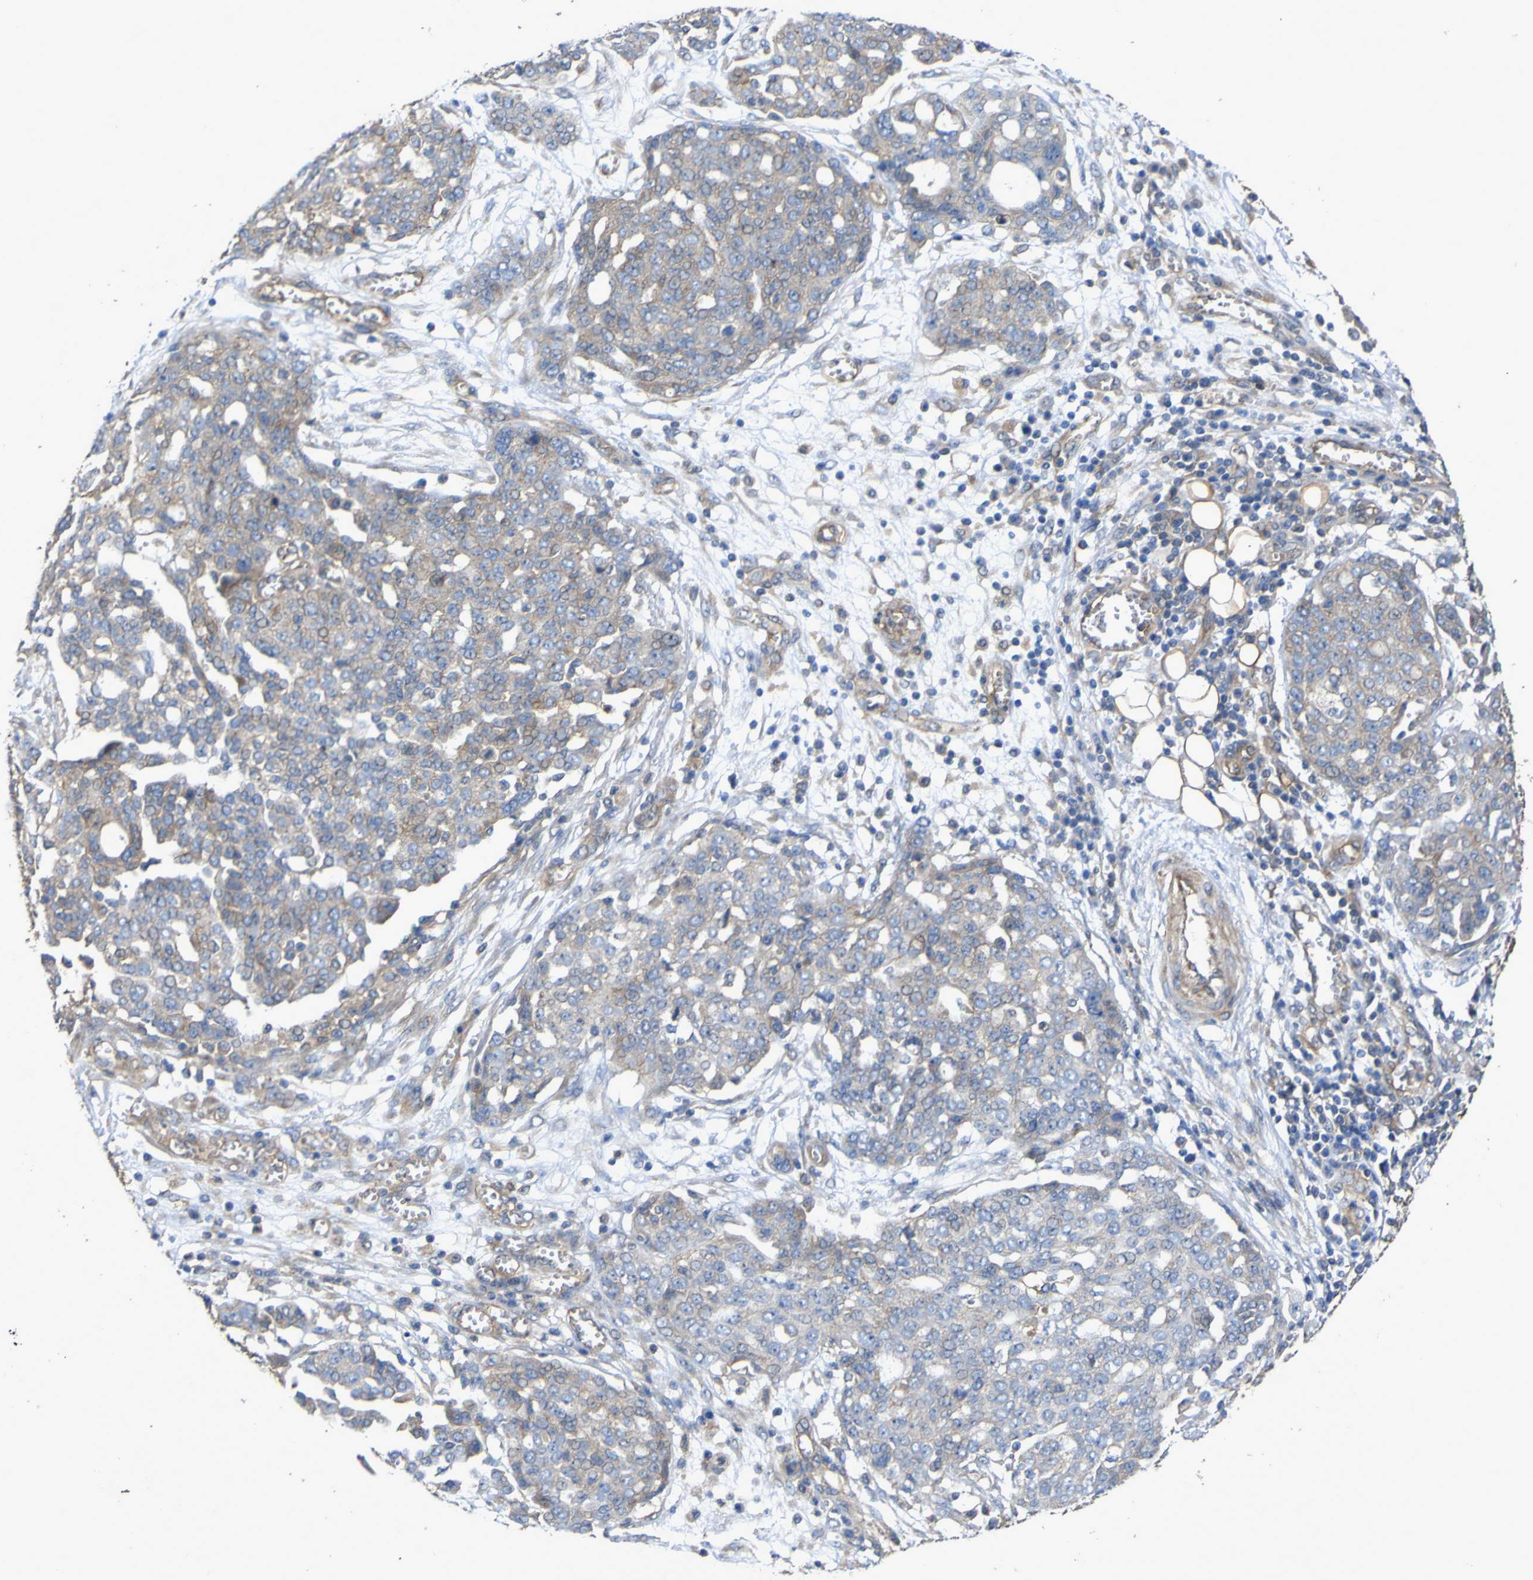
{"staining": {"intensity": "weak", "quantity": ">75%", "location": "cytoplasmic/membranous"}, "tissue": "ovarian cancer", "cell_type": "Tumor cells", "image_type": "cancer", "snomed": [{"axis": "morphology", "description": "Cystadenocarcinoma, serous, NOS"}, {"axis": "topography", "description": "Soft tissue"}, {"axis": "topography", "description": "Ovary"}], "caption": "There is low levels of weak cytoplasmic/membranous staining in tumor cells of ovarian cancer, as demonstrated by immunohistochemical staining (brown color).", "gene": "TNFSF15", "patient": {"sex": "female", "age": 57}}